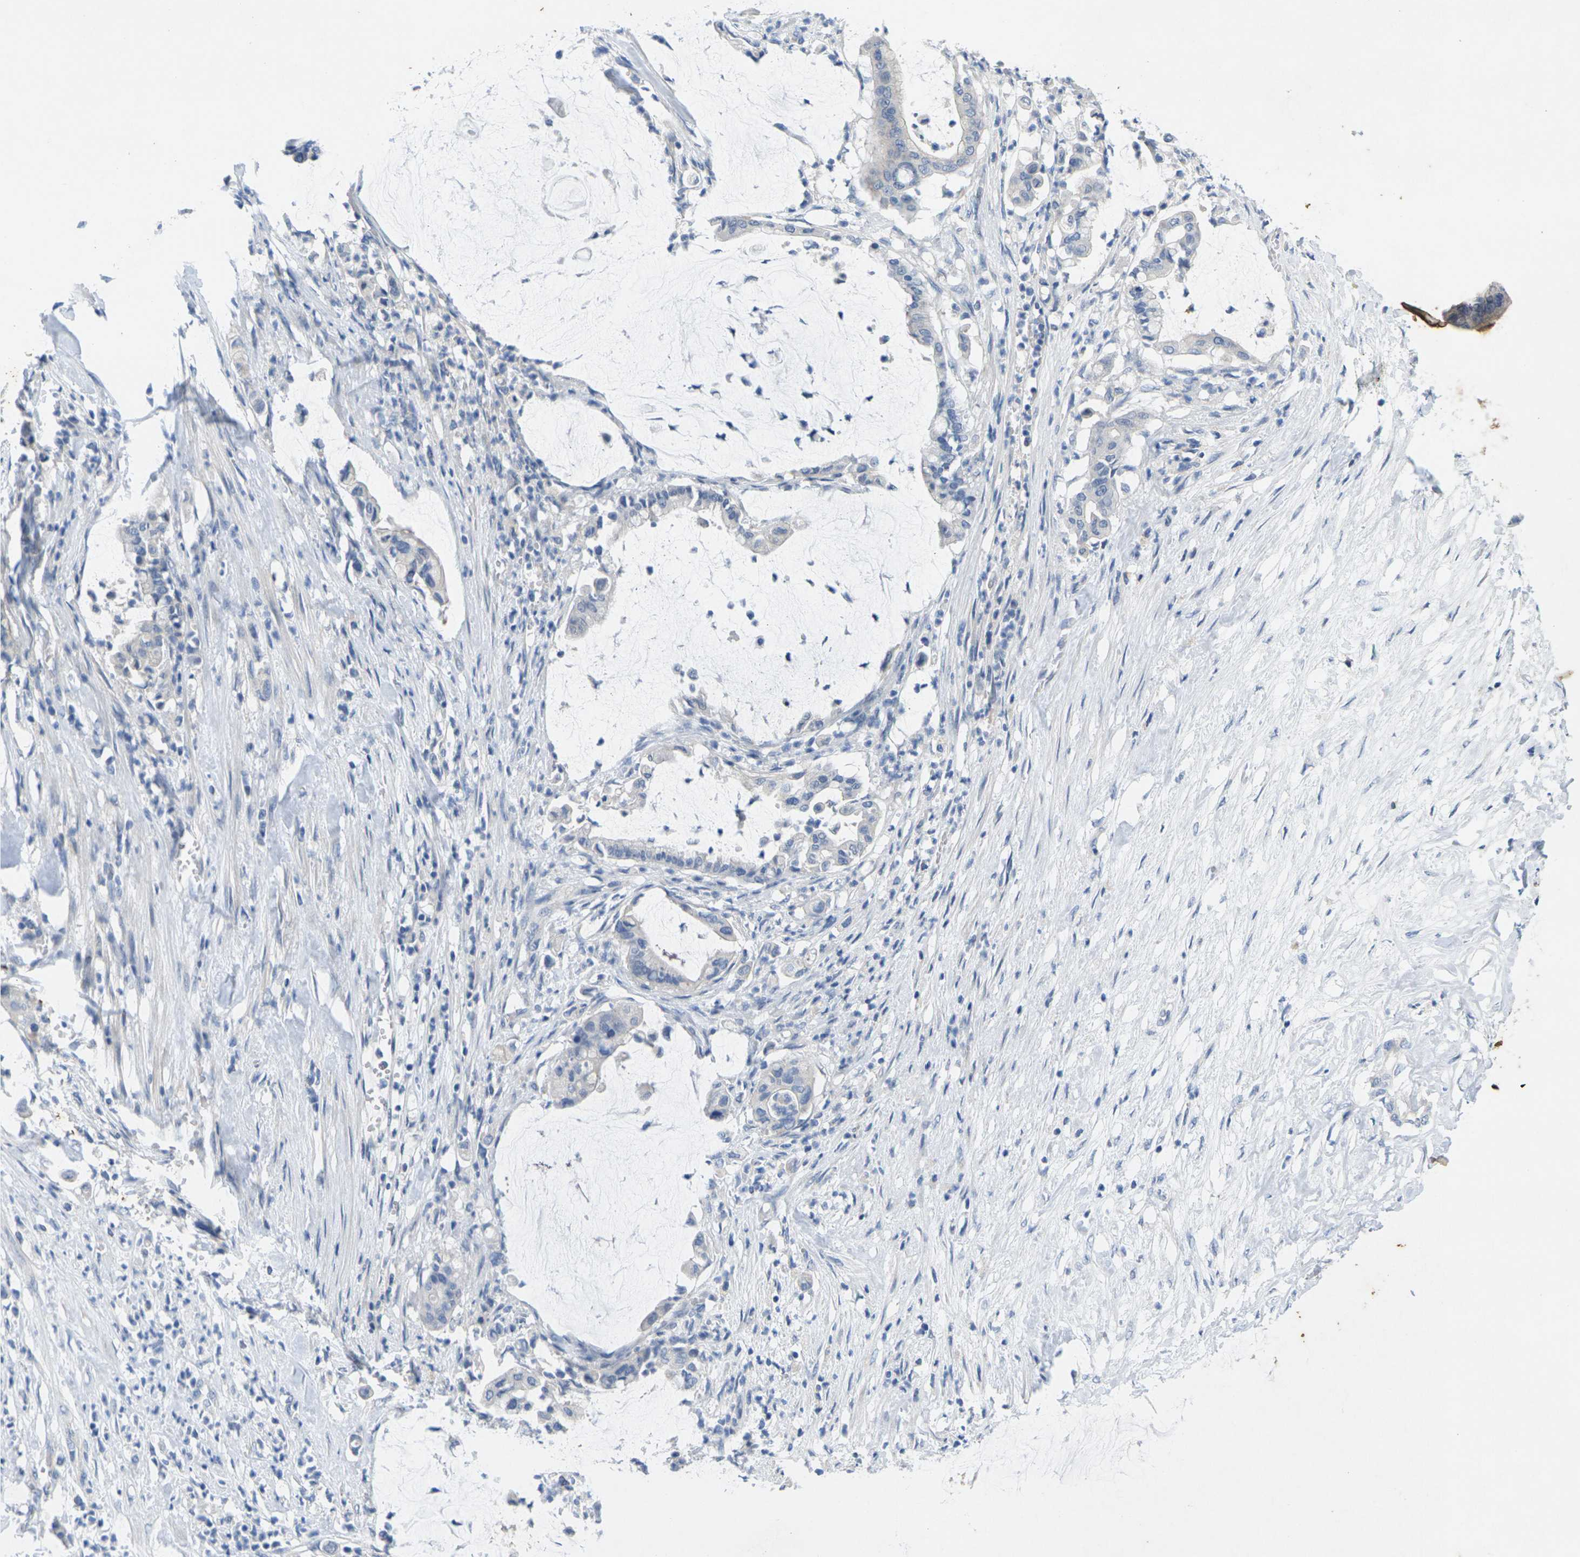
{"staining": {"intensity": "negative", "quantity": "none", "location": "none"}, "tissue": "pancreatic cancer", "cell_type": "Tumor cells", "image_type": "cancer", "snomed": [{"axis": "morphology", "description": "Adenocarcinoma, NOS"}, {"axis": "topography", "description": "Pancreas"}], "caption": "Pancreatic cancer was stained to show a protein in brown. There is no significant staining in tumor cells.", "gene": "TNNI3", "patient": {"sex": "male", "age": 41}}